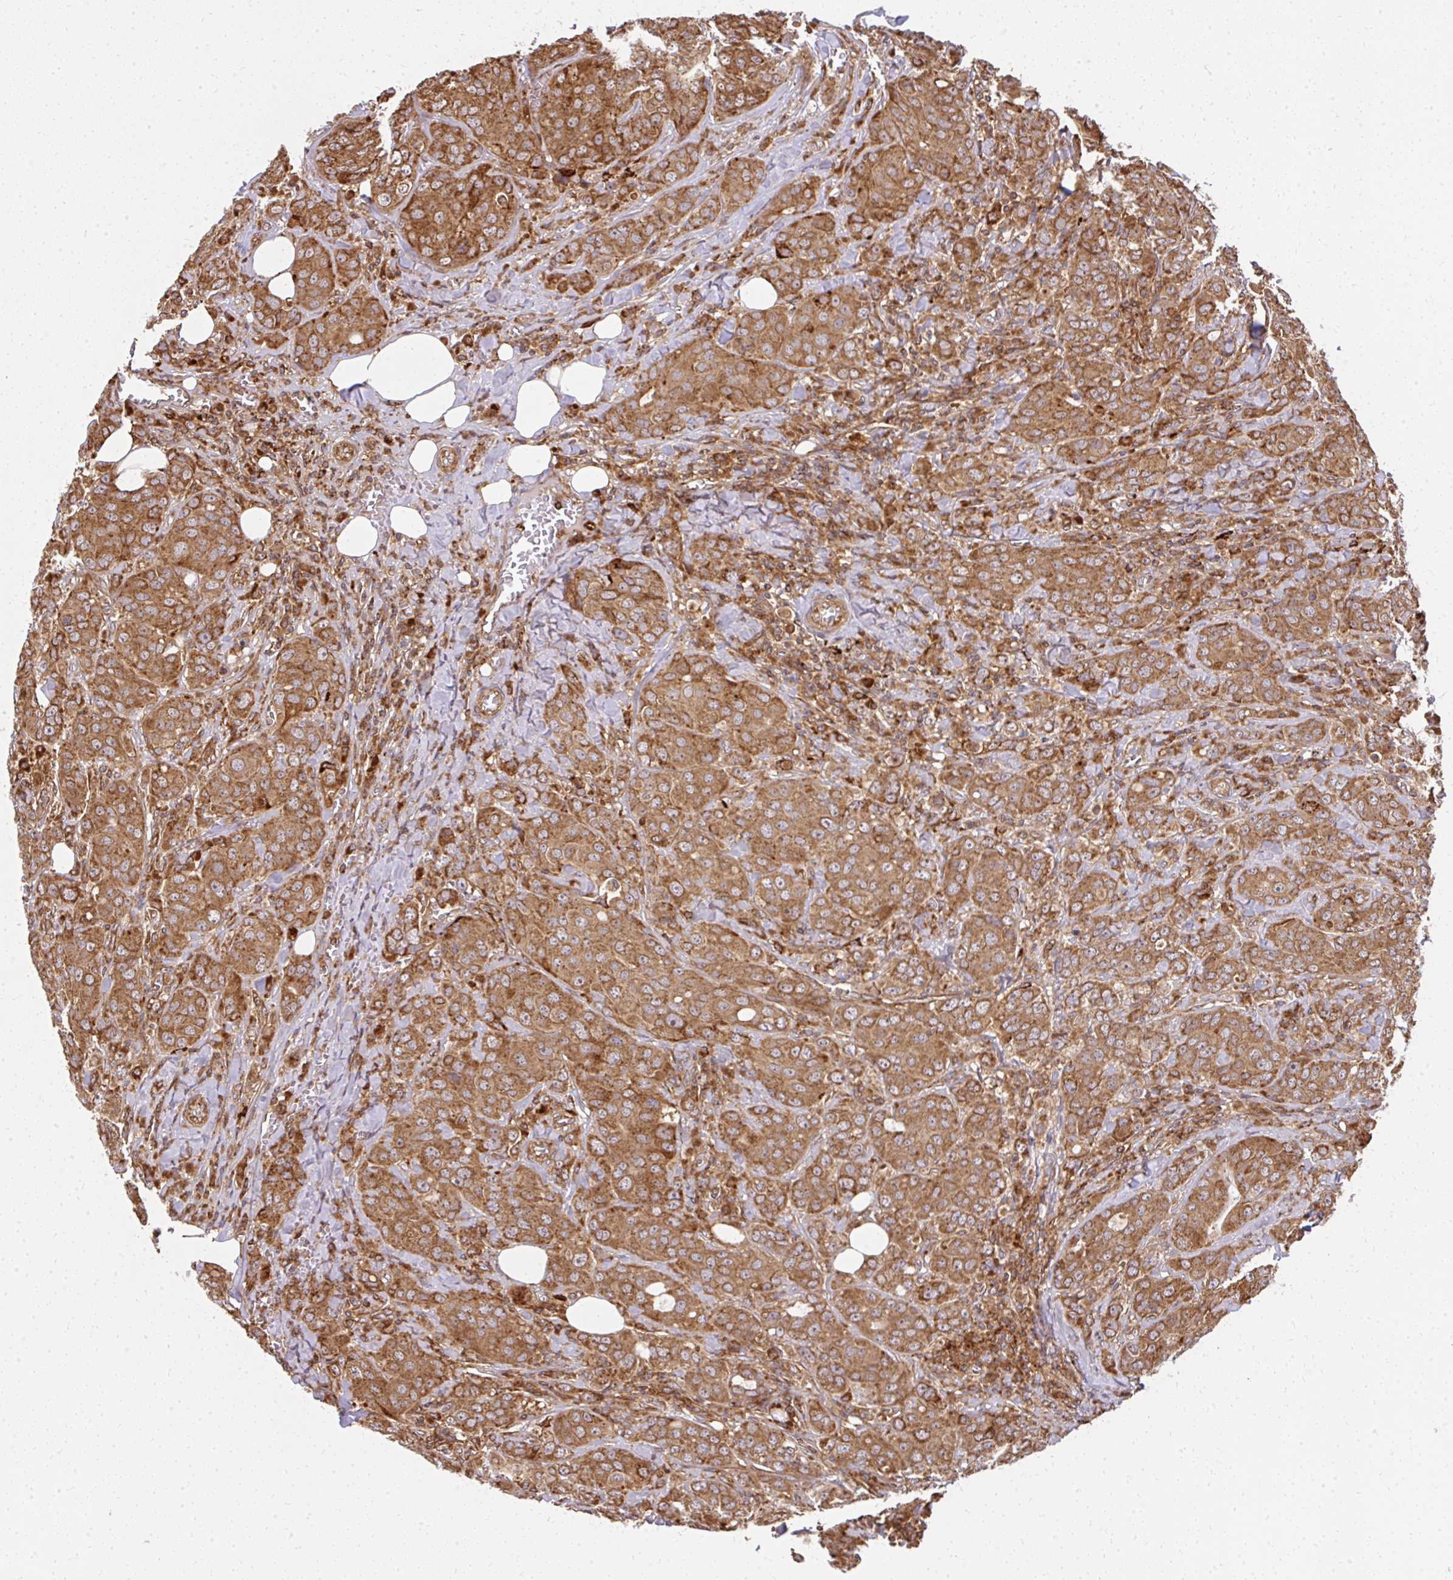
{"staining": {"intensity": "strong", "quantity": ">75%", "location": "cytoplasmic/membranous"}, "tissue": "breast cancer", "cell_type": "Tumor cells", "image_type": "cancer", "snomed": [{"axis": "morphology", "description": "Duct carcinoma"}, {"axis": "topography", "description": "Breast"}], "caption": "This micrograph reveals immunohistochemistry (IHC) staining of breast cancer, with high strong cytoplasmic/membranous staining in about >75% of tumor cells.", "gene": "GNS", "patient": {"sex": "female", "age": 43}}